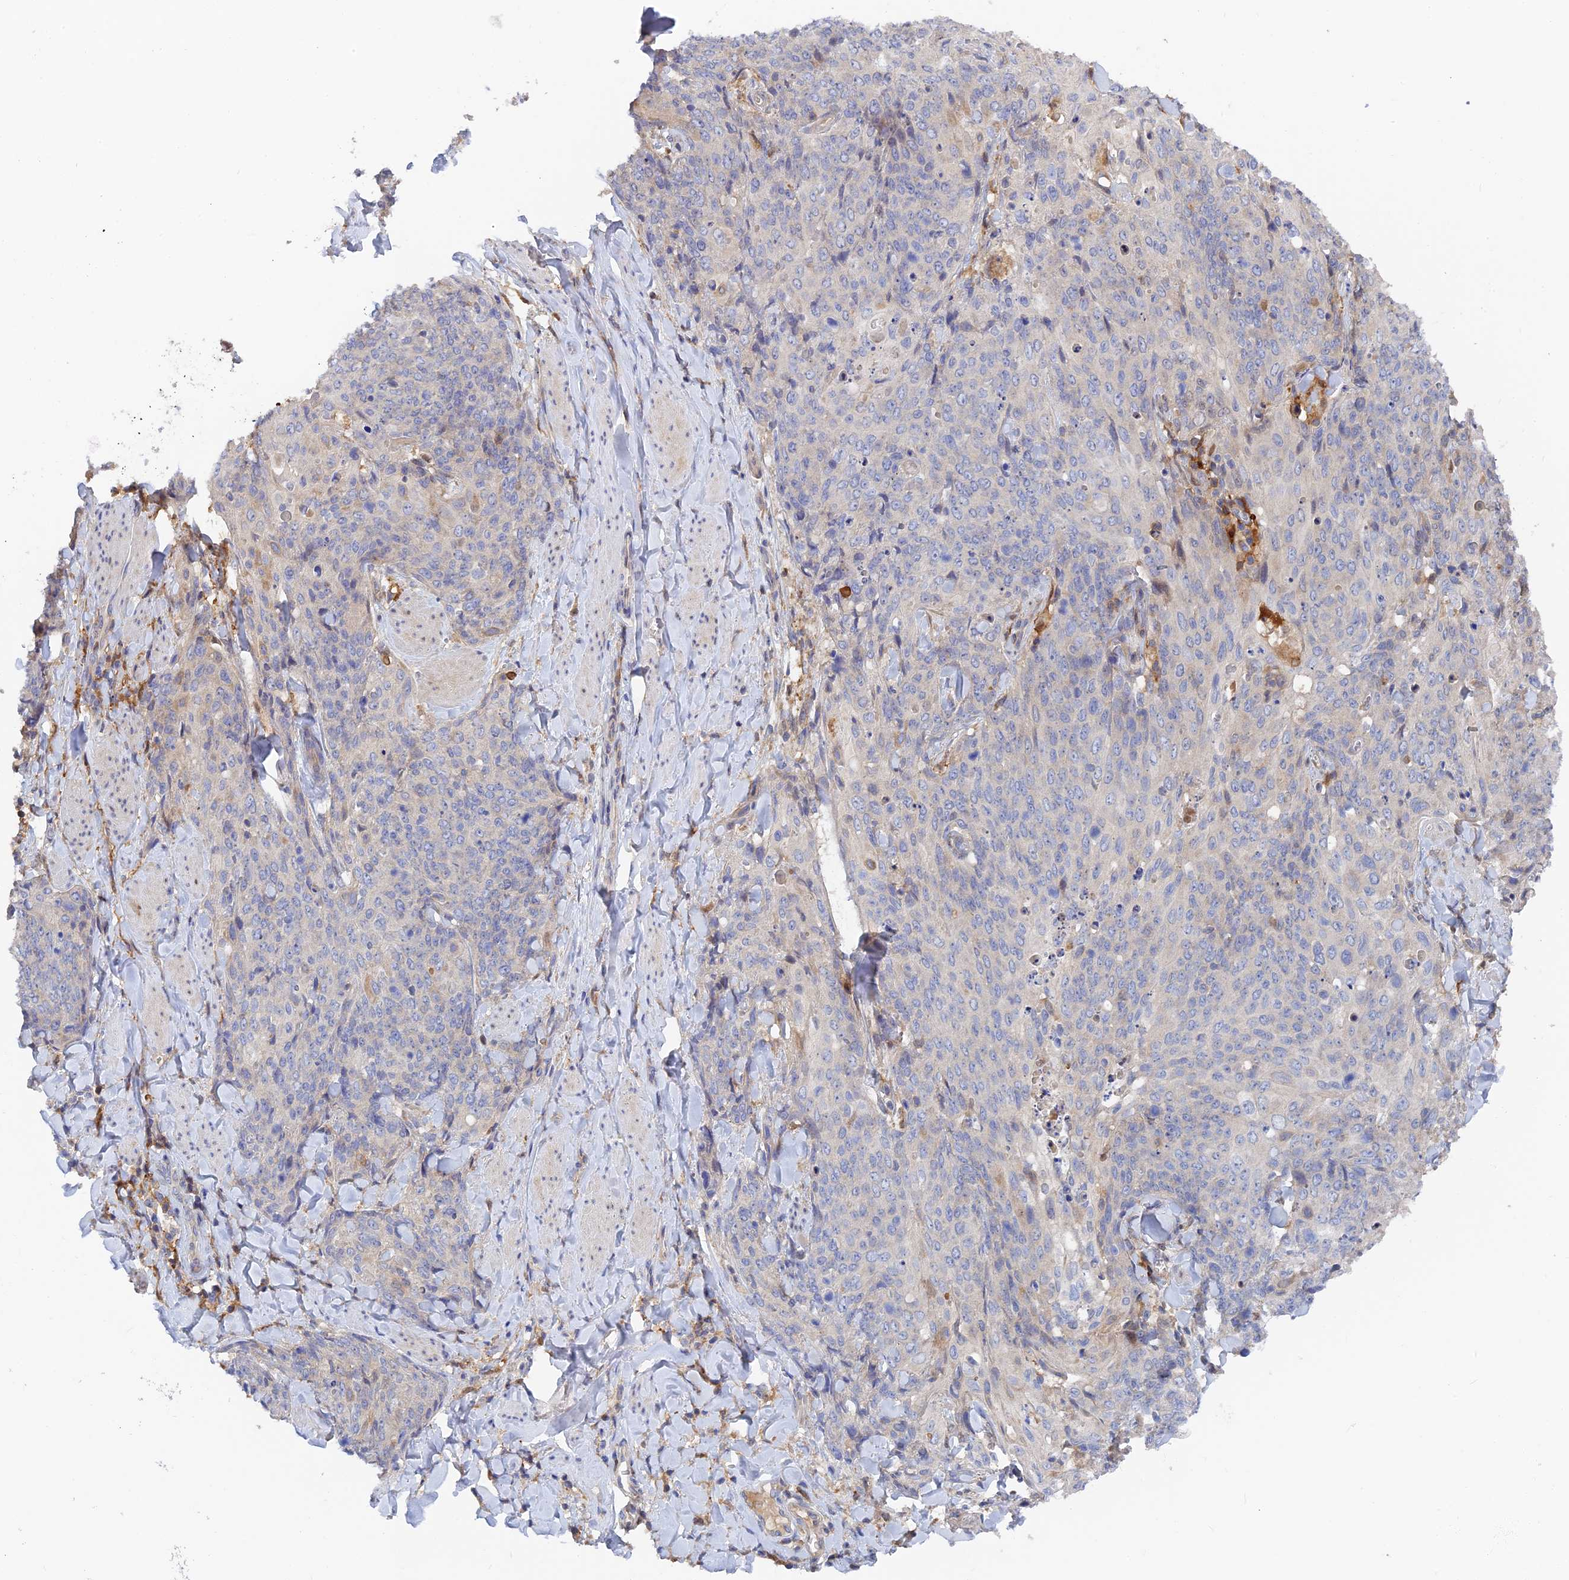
{"staining": {"intensity": "negative", "quantity": "none", "location": "none"}, "tissue": "skin cancer", "cell_type": "Tumor cells", "image_type": "cancer", "snomed": [{"axis": "morphology", "description": "Squamous cell carcinoma, NOS"}, {"axis": "topography", "description": "Skin"}, {"axis": "topography", "description": "Vulva"}], "caption": "DAB immunohistochemical staining of skin cancer shows no significant positivity in tumor cells. (Stains: DAB immunohistochemistry with hematoxylin counter stain, Microscopy: brightfield microscopy at high magnification).", "gene": "SPATA5L1", "patient": {"sex": "female", "age": 85}}